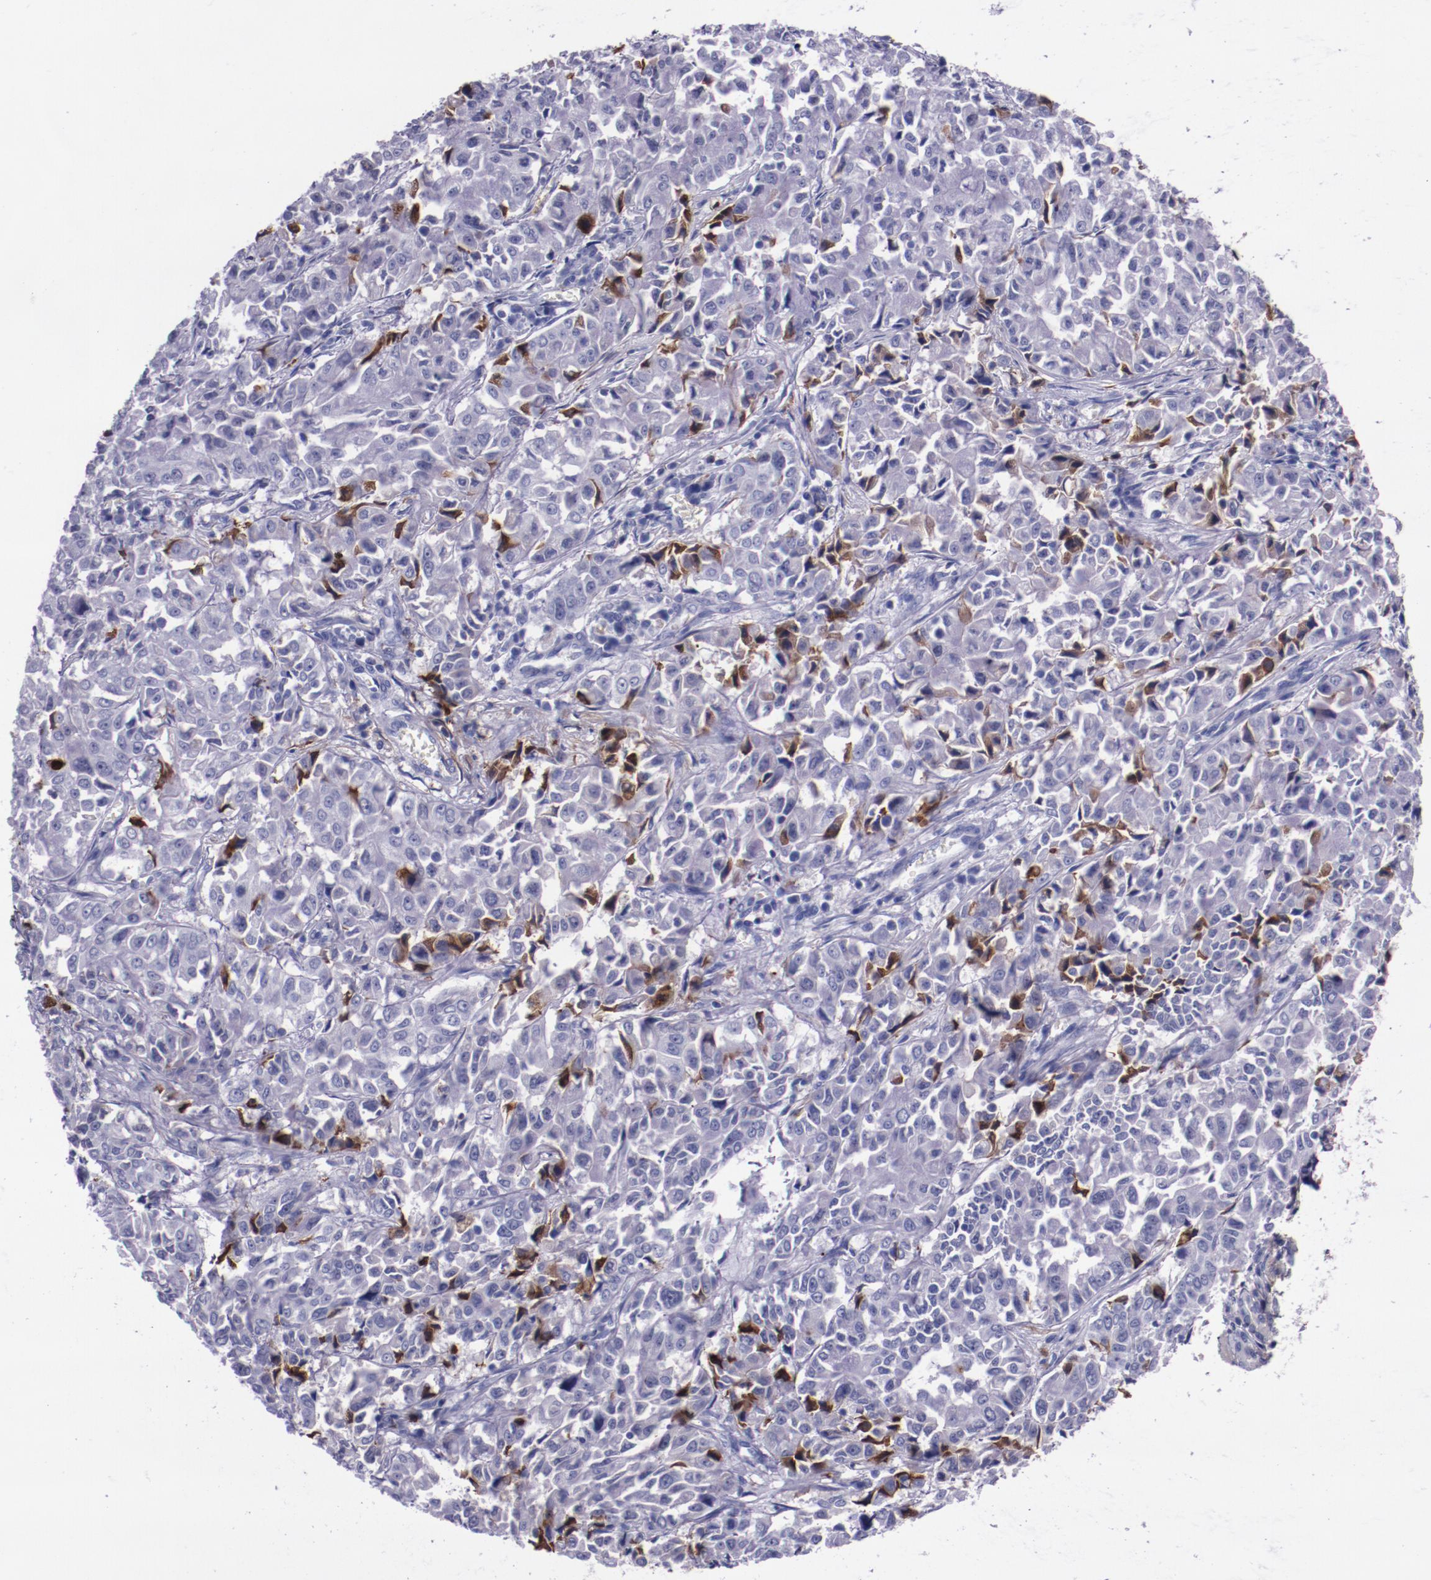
{"staining": {"intensity": "negative", "quantity": "none", "location": "none"}, "tissue": "pancreatic cancer", "cell_type": "Tumor cells", "image_type": "cancer", "snomed": [{"axis": "morphology", "description": "Adenocarcinoma, NOS"}, {"axis": "topography", "description": "Pancreas"}], "caption": "DAB (3,3'-diaminobenzidine) immunohistochemical staining of human pancreatic cancer (adenocarcinoma) demonstrates no significant positivity in tumor cells.", "gene": "APOH", "patient": {"sex": "female", "age": 52}}